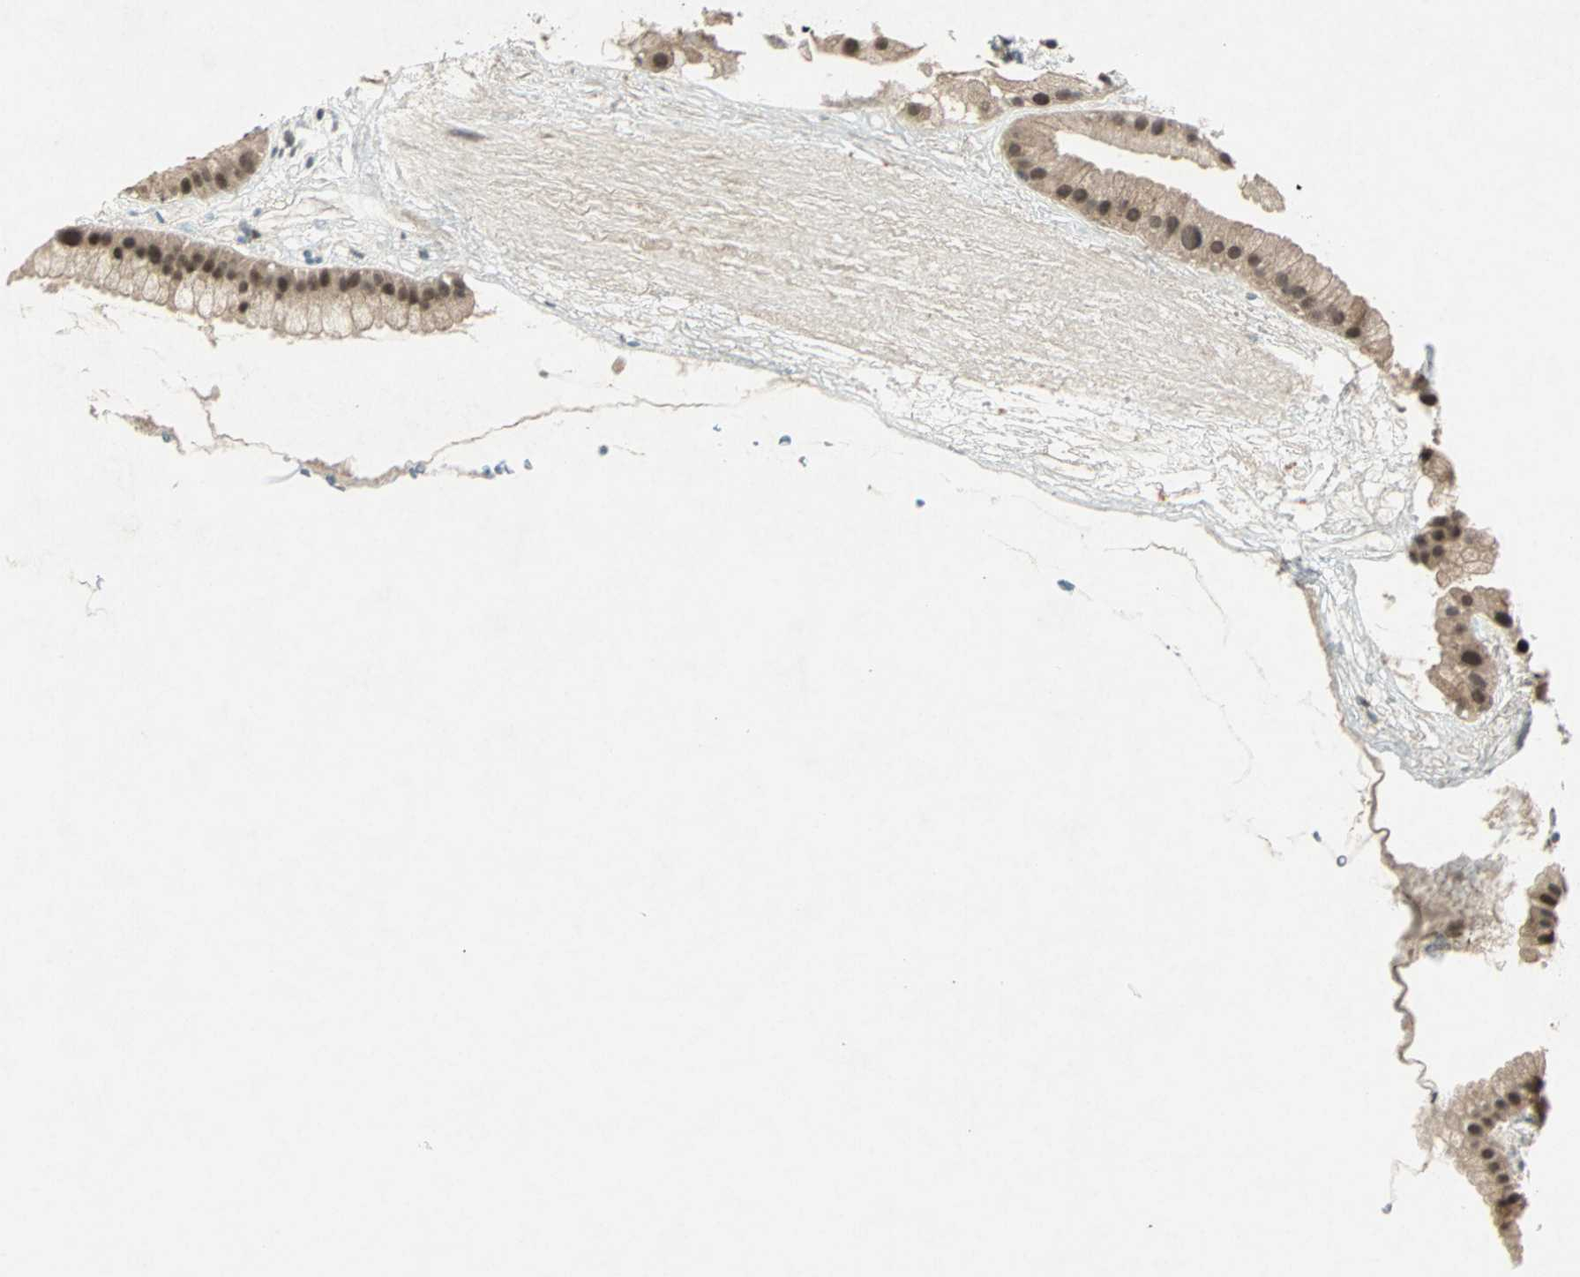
{"staining": {"intensity": "moderate", "quantity": ">75%", "location": "cytoplasmic/membranous,nuclear"}, "tissue": "gallbladder", "cell_type": "Glandular cells", "image_type": "normal", "snomed": [{"axis": "morphology", "description": "Normal tissue, NOS"}, {"axis": "topography", "description": "Gallbladder"}], "caption": "Protein staining reveals moderate cytoplasmic/membranous,nuclear expression in about >75% of glandular cells in unremarkable gallbladder.", "gene": "ZNF701", "patient": {"sex": "female", "age": 64}}